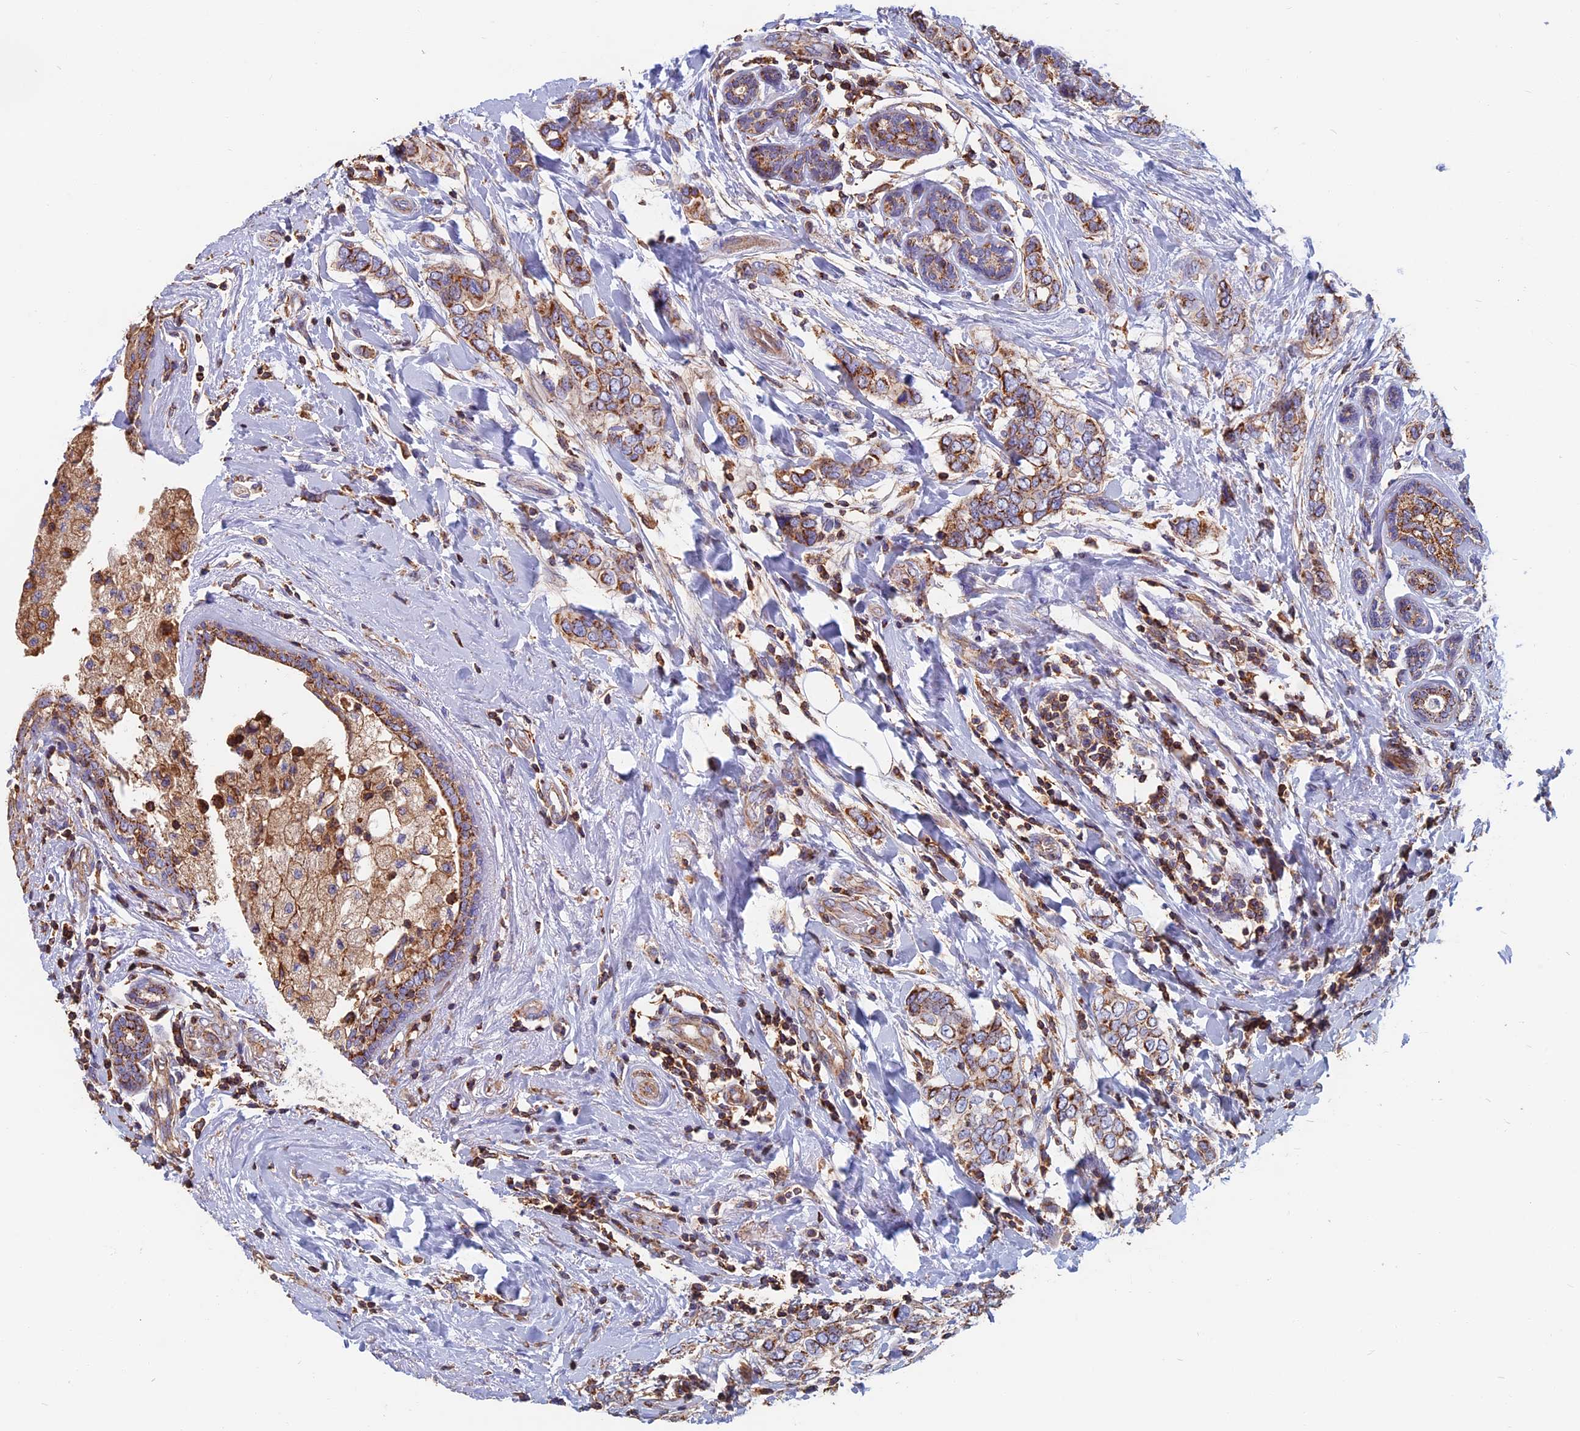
{"staining": {"intensity": "moderate", "quantity": ">75%", "location": "cytoplasmic/membranous"}, "tissue": "breast cancer", "cell_type": "Tumor cells", "image_type": "cancer", "snomed": [{"axis": "morphology", "description": "Lobular carcinoma"}, {"axis": "topography", "description": "Breast"}], "caption": "Protein analysis of breast lobular carcinoma tissue demonstrates moderate cytoplasmic/membranous staining in approximately >75% of tumor cells.", "gene": "HSD17B8", "patient": {"sex": "female", "age": 51}}